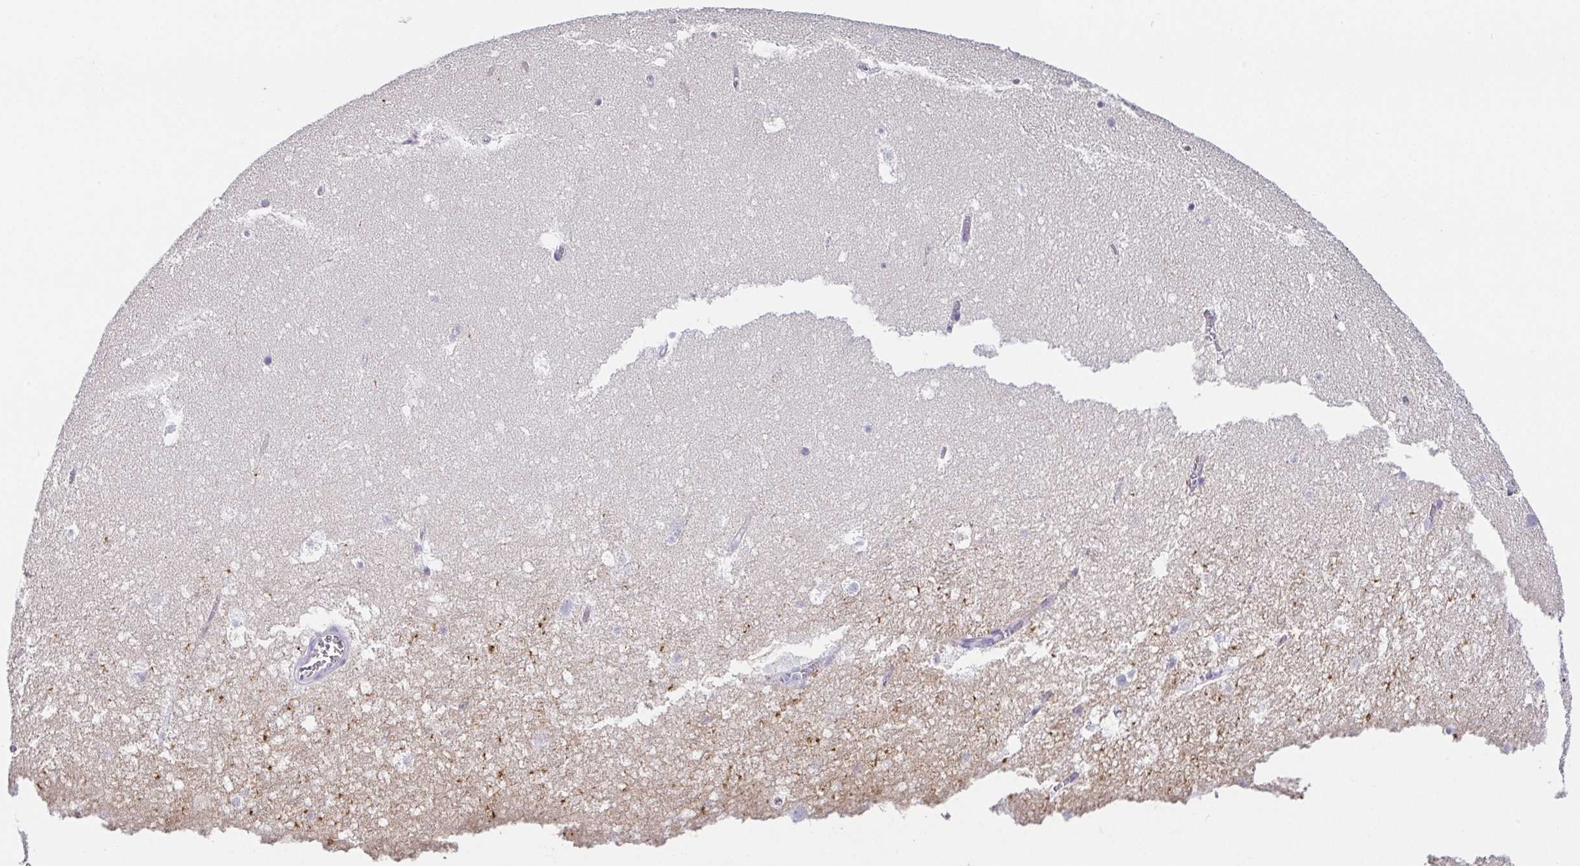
{"staining": {"intensity": "negative", "quantity": "none", "location": "none"}, "tissue": "hippocampus", "cell_type": "Glial cells", "image_type": "normal", "snomed": [{"axis": "morphology", "description": "Normal tissue, NOS"}, {"axis": "topography", "description": "Hippocampus"}], "caption": "Immunohistochemistry (IHC) histopathology image of benign hippocampus: hippocampus stained with DAB displays no significant protein positivity in glial cells. The staining is performed using DAB (3,3'-diaminobenzidine) brown chromogen with nuclei counter-stained in using hematoxylin.", "gene": "HAPLN2", "patient": {"sex": "female", "age": 42}}